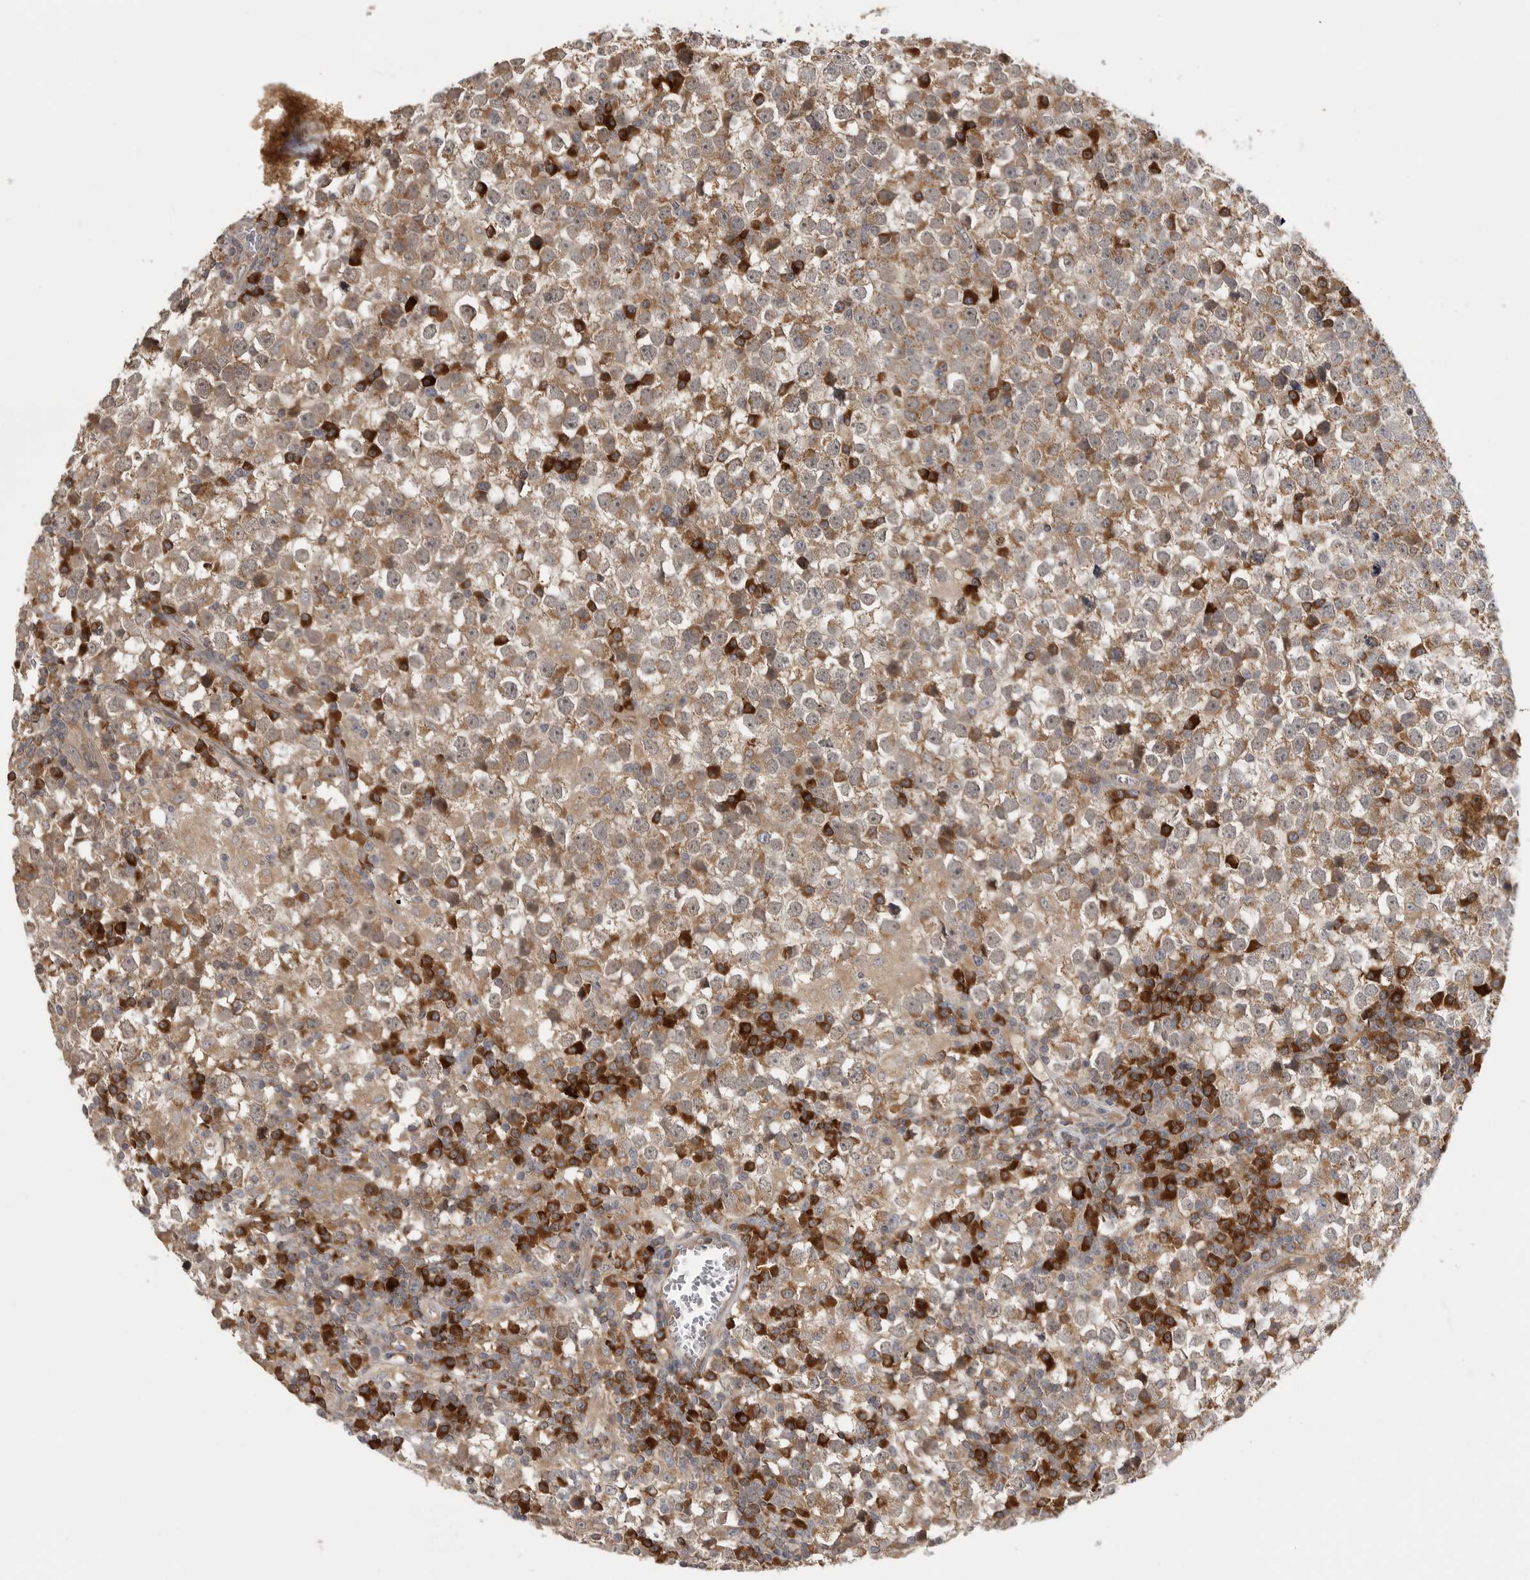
{"staining": {"intensity": "moderate", "quantity": ">75%", "location": "cytoplasmic/membranous"}, "tissue": "testis cancer", "cell_type": "Tumor cells", "image_type": "cancer", "snomed": [{"axis": "morphology", "description": "Seminoma, NOS"}, {"axis": "topography", "description": "Testis"}], "caption": "Protein positivity by IHC demonstrates moderate cytoplasmic/membranous positivity in about >75% of tumor cells in testis seminoma.", "gene": "OXR1", "patient": {"sex": "male", "age": 65}}